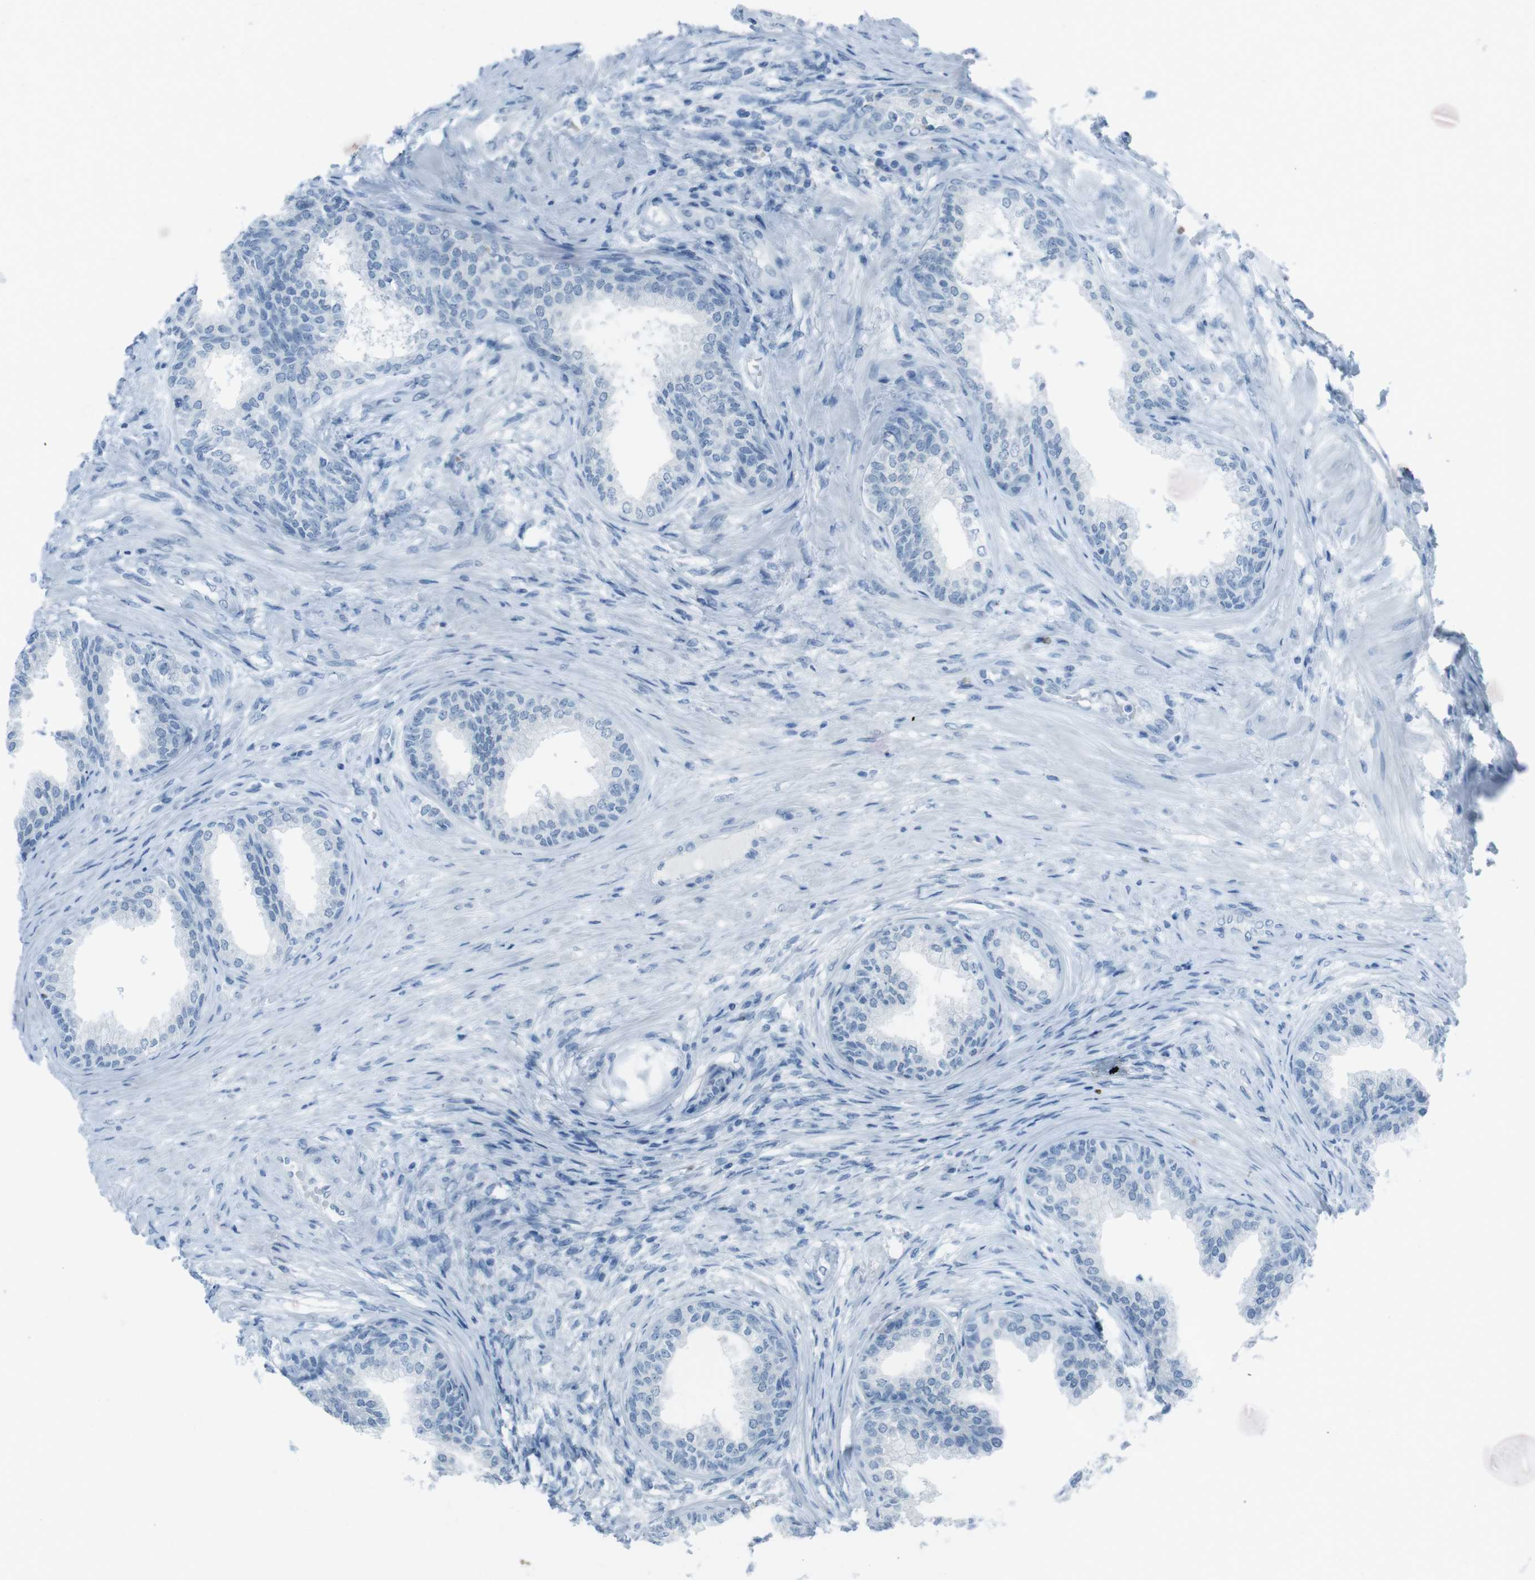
{"staining": {"intensity": "negative", "quantity": "none", "location": "none"}, "tissue": "prostate", "cell_type": "Glandular cells", "image_type": "normal", "snomed": [{"axis": "morphology", "description": "Normal tissue, NOS"}, {"axis": "topography", "description": "Prostate"}], "caption": "Immunohistochemical staining of unremarkable human prostate demonstrates no significant positivity in glandular cells. The staining was performed using DAB (3,3'-diaminobenzidine) to visualize the protein expression in brown, while the nuclei were stained in blue with hematoxylin (Magnification: 20x).", "gene": "TMEM207", "patient": {"sex": "male", "age": 76}}